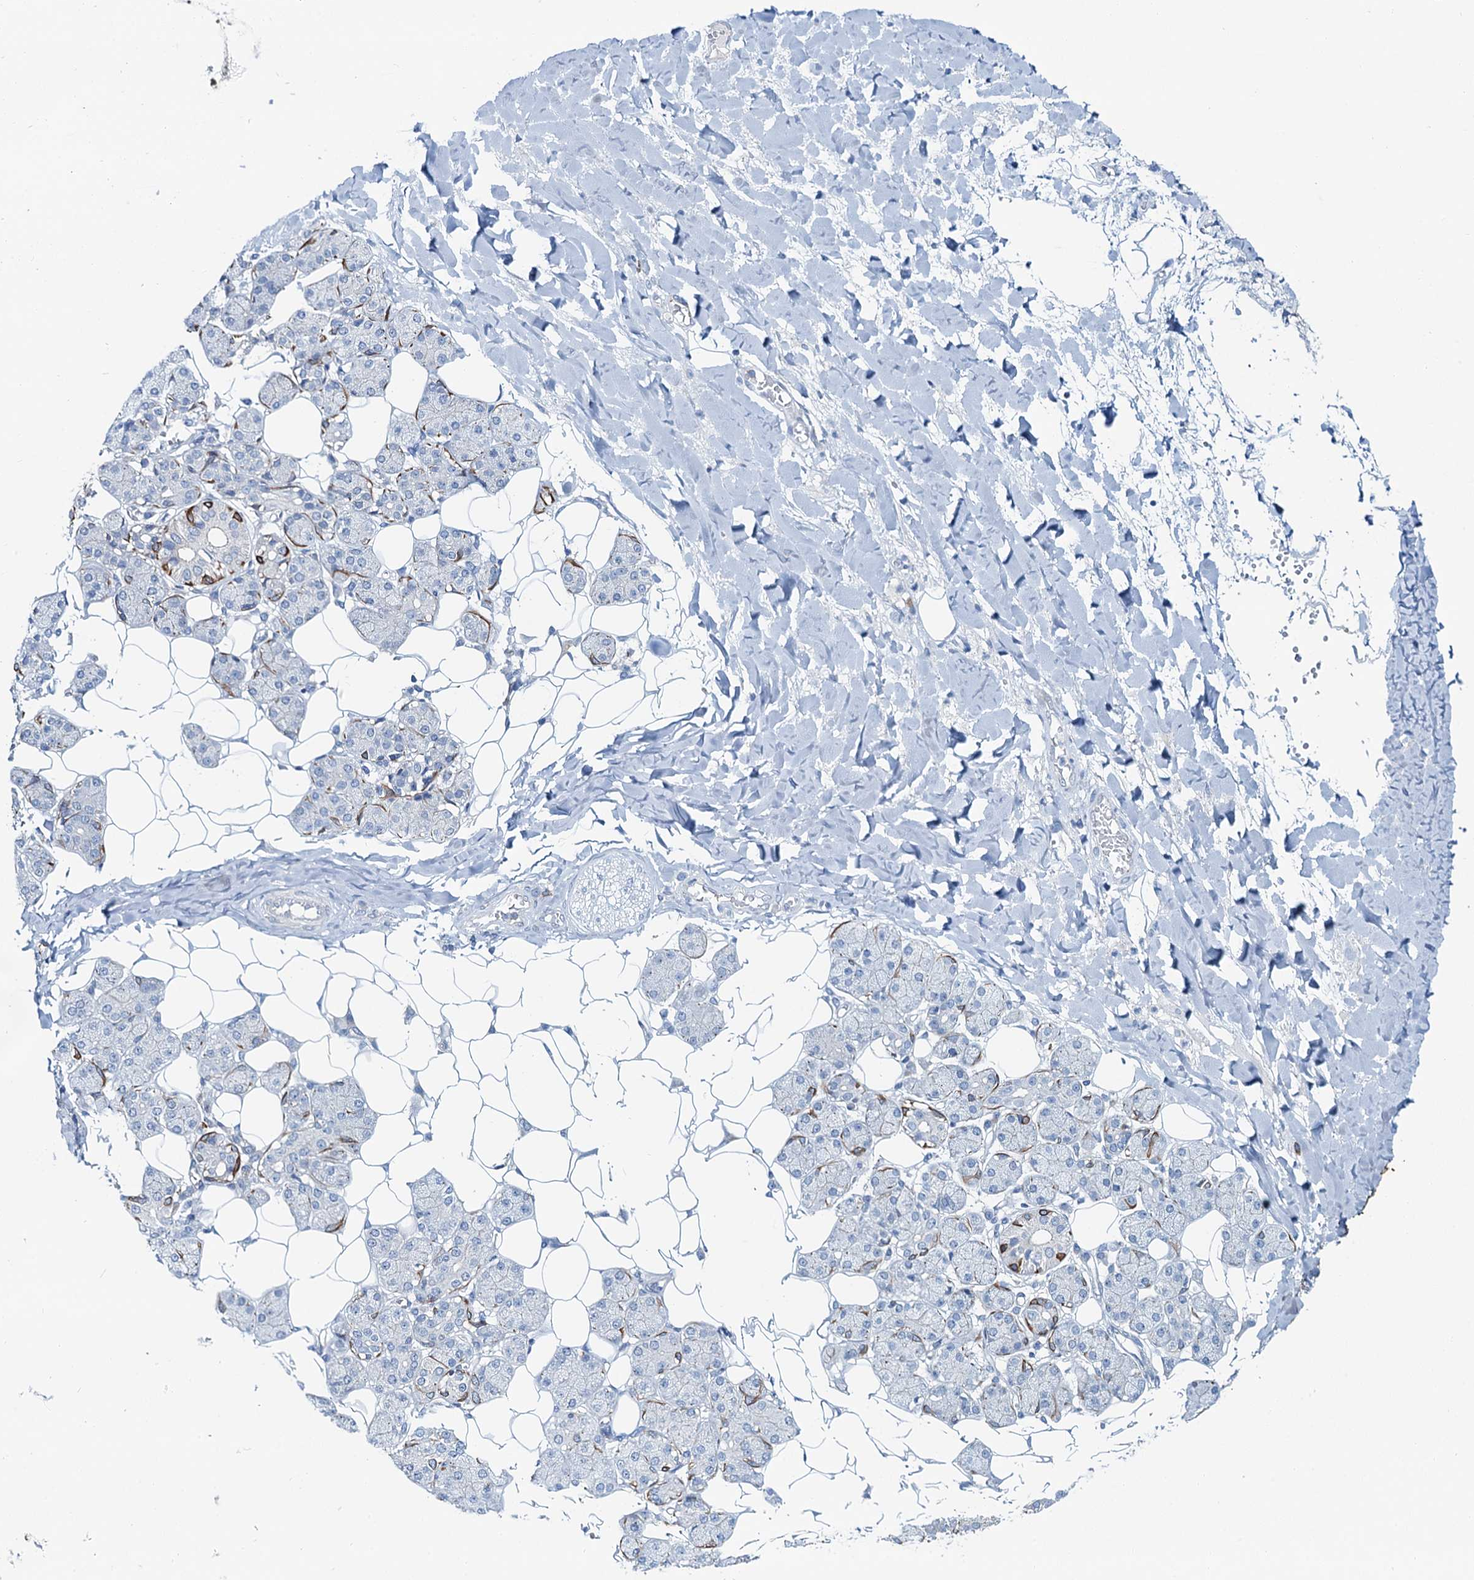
{"staining": {"intensity": "strong", "quantity": "<25%", "location": "cytoplasmic/membranous"}, "tissue": "salivary gland", "cell_type": "Glandular cells", "image_type": "normal", "snomed": [{"axis": "morphology", "description": "Normal tissue, NOS"}, {"axis": "topography", "description": "Salivary gland"}], "caption": "IHC staining of normal salivary gland, which reveals medium levels of strong cytoplasmic/membranous staining in about <25% of glandular cells indicating strong cytoplasmic/membranous protein expression. The staining was performed using DAB (brown) for protein detection and nuclei were counterstained in hematoxylin (blue).", "gene": "ASTE1", "patient": {"sex": "female", "age": 33}}